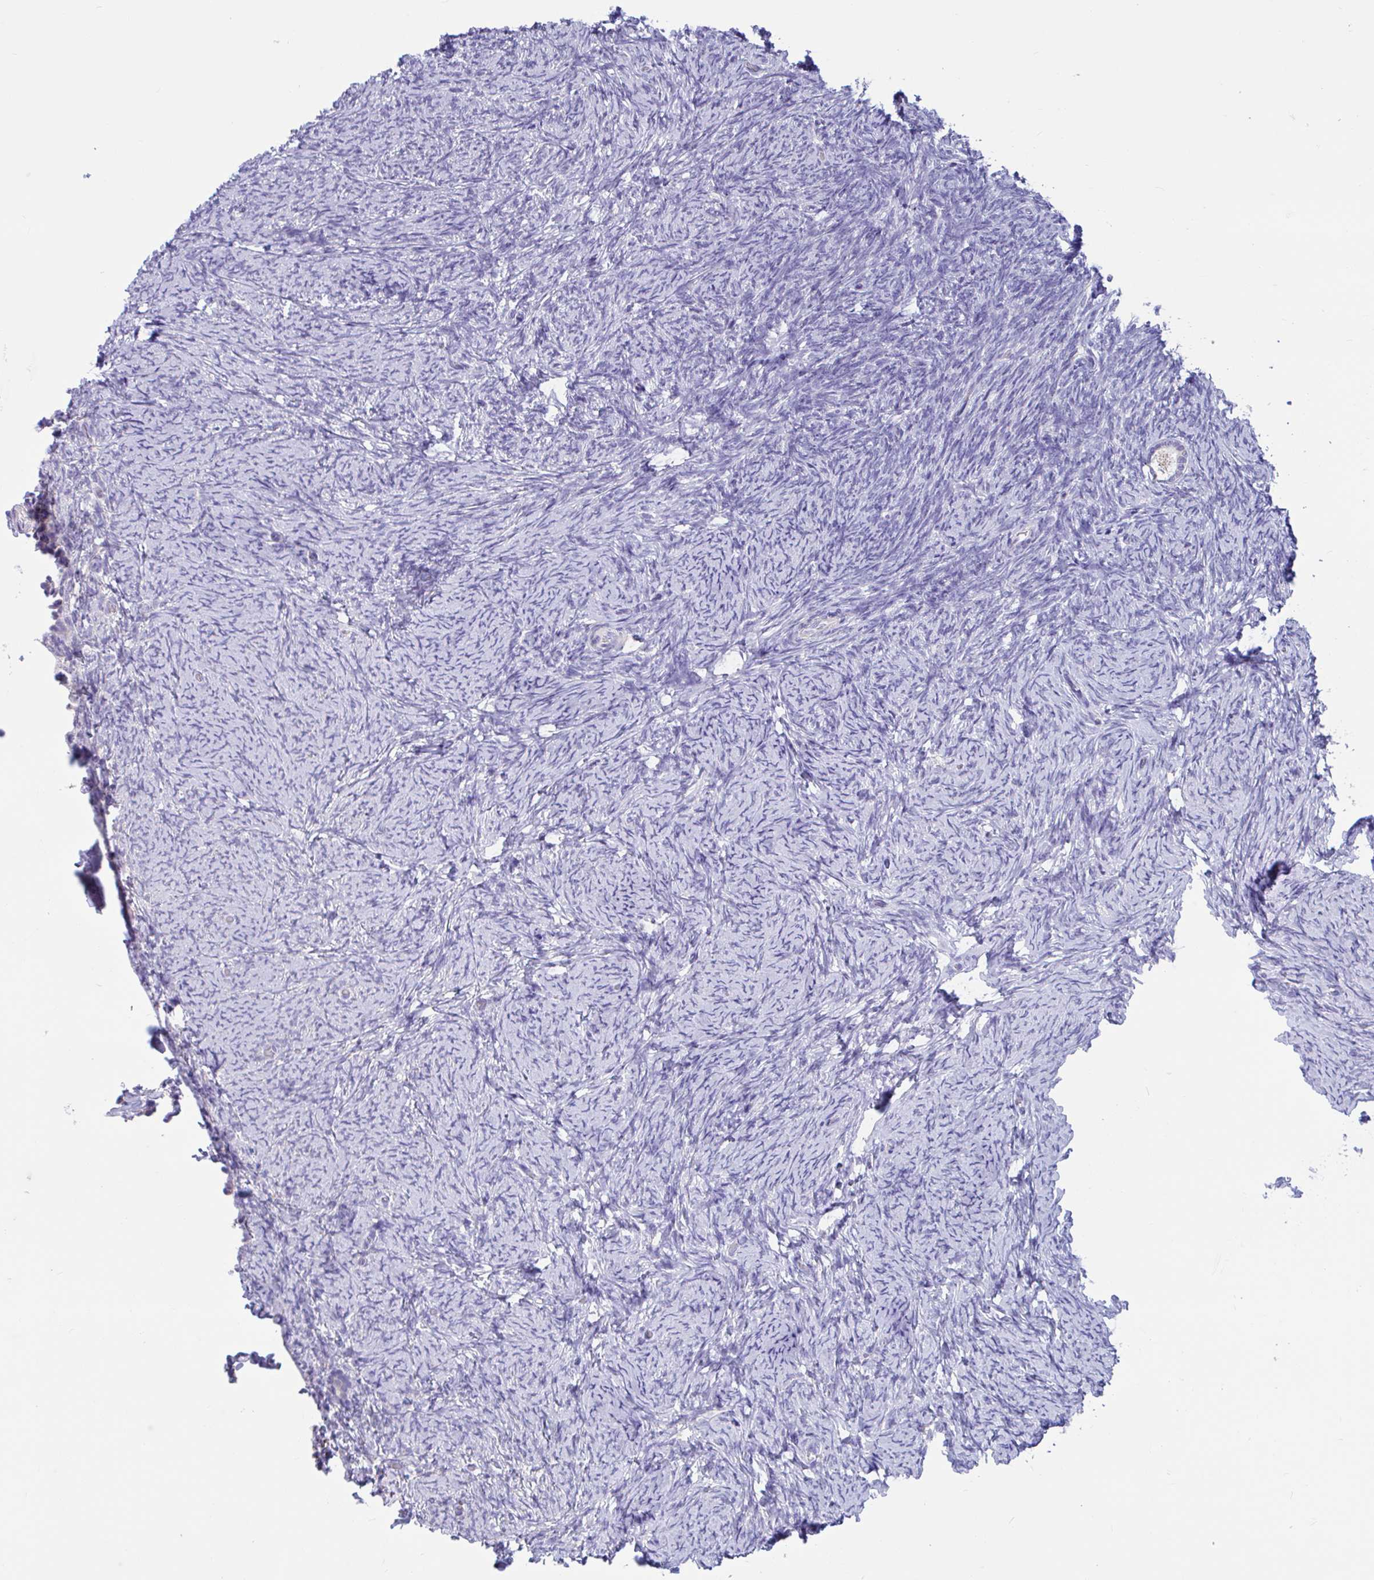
{"staining": {"intensity": "negative", "quantity": "none", "location": "none"}, "tissue": "ovary", "cell_type": "Follicle cells", "image_type": "normal", "snomed": [{"axis": "morphology", "description": "Normal tissue, NOS"}, {"axis": "topography", "description": "Ovary"}], "caption": "DAB immunohistochemical staining of benign ovary shows no significant staining in follicle cells. (Brightfield microscopy of DAB IHC at high magnification).", "gene": "OR13A1", "patient": {"sex": "female", "age": 34}}